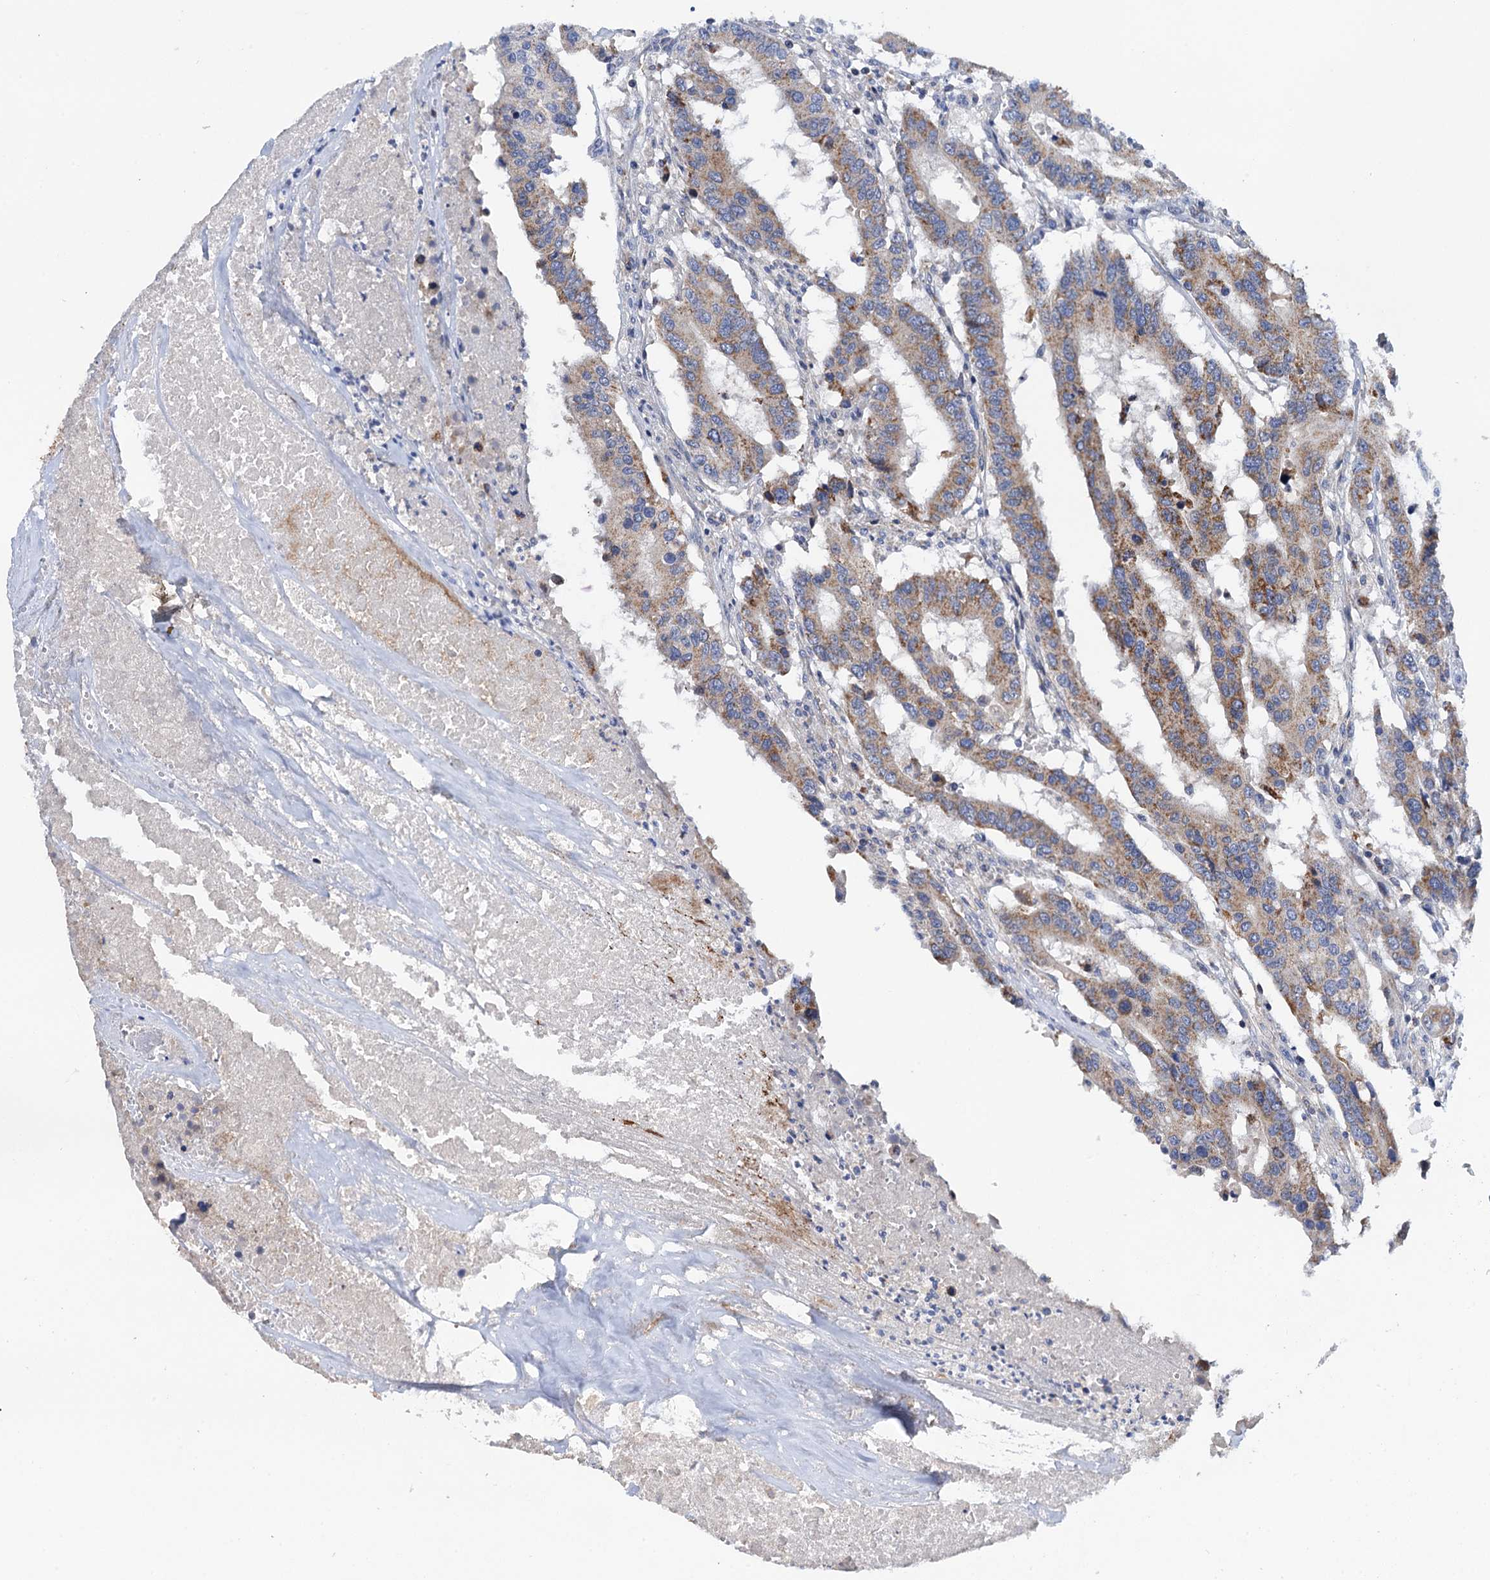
{"staining": {"intensity": "moderate", "quantity": "25%-75%", "location": "cytoplasmic/membranous"}, "tissue": "colorectal cancer", "cell_type": "Tumor cells", "image_type": "cancer", "snomed": [{"axis": "morphology", "description": "Adenocarcinoma, NOS"}, {"axis": "topography", "description": "Colon"}], "caption": "IHC (DAB (3,3'-diaminobenzidine)) staining of colorectal cancer (adenocarcinoma) shows moderate cytoplasmic/membranous protein positivity in approximately 25%-75% of tumor cells.", "gene": "MRPL48", "patient": {"sex": "male", "age": 77}}